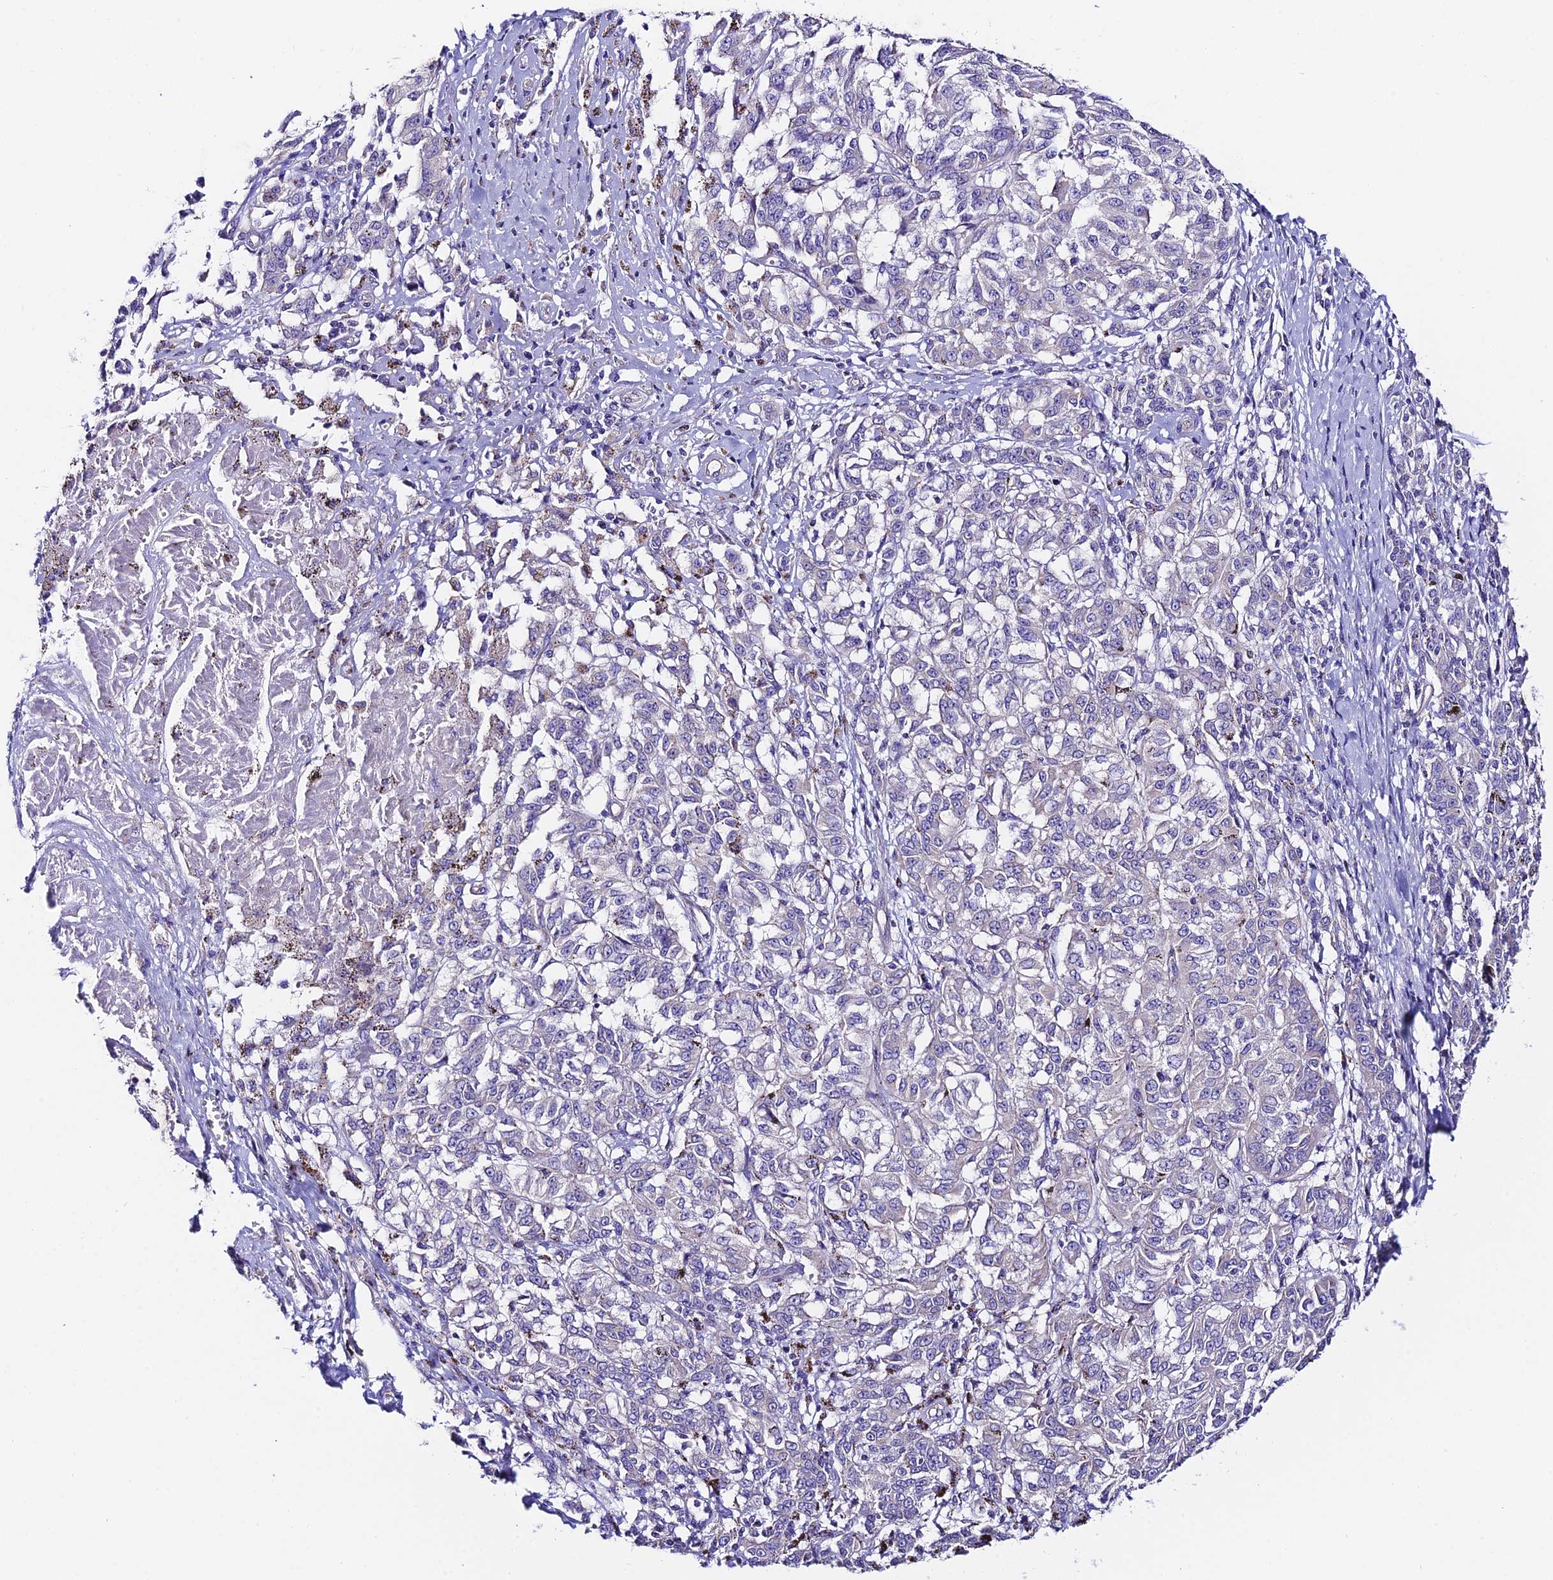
{"staining": {"intensity": "negative", "quantity": "none", "location": "none"}, "tissue": "melanoma", "cell_type": "Tumor cells", "image_type": "cancer", "snomed": [{"axis": "morphology", "description": "Malignant melanoma, NOS"}, {"axis": "topography", "description": "Skin"}], "caption": "Photomicrograph shows no protein positivity in tumor cells of melanoma tissue.", "gene": "QRFP", "patient": {"sex": "female", "age": 72}}